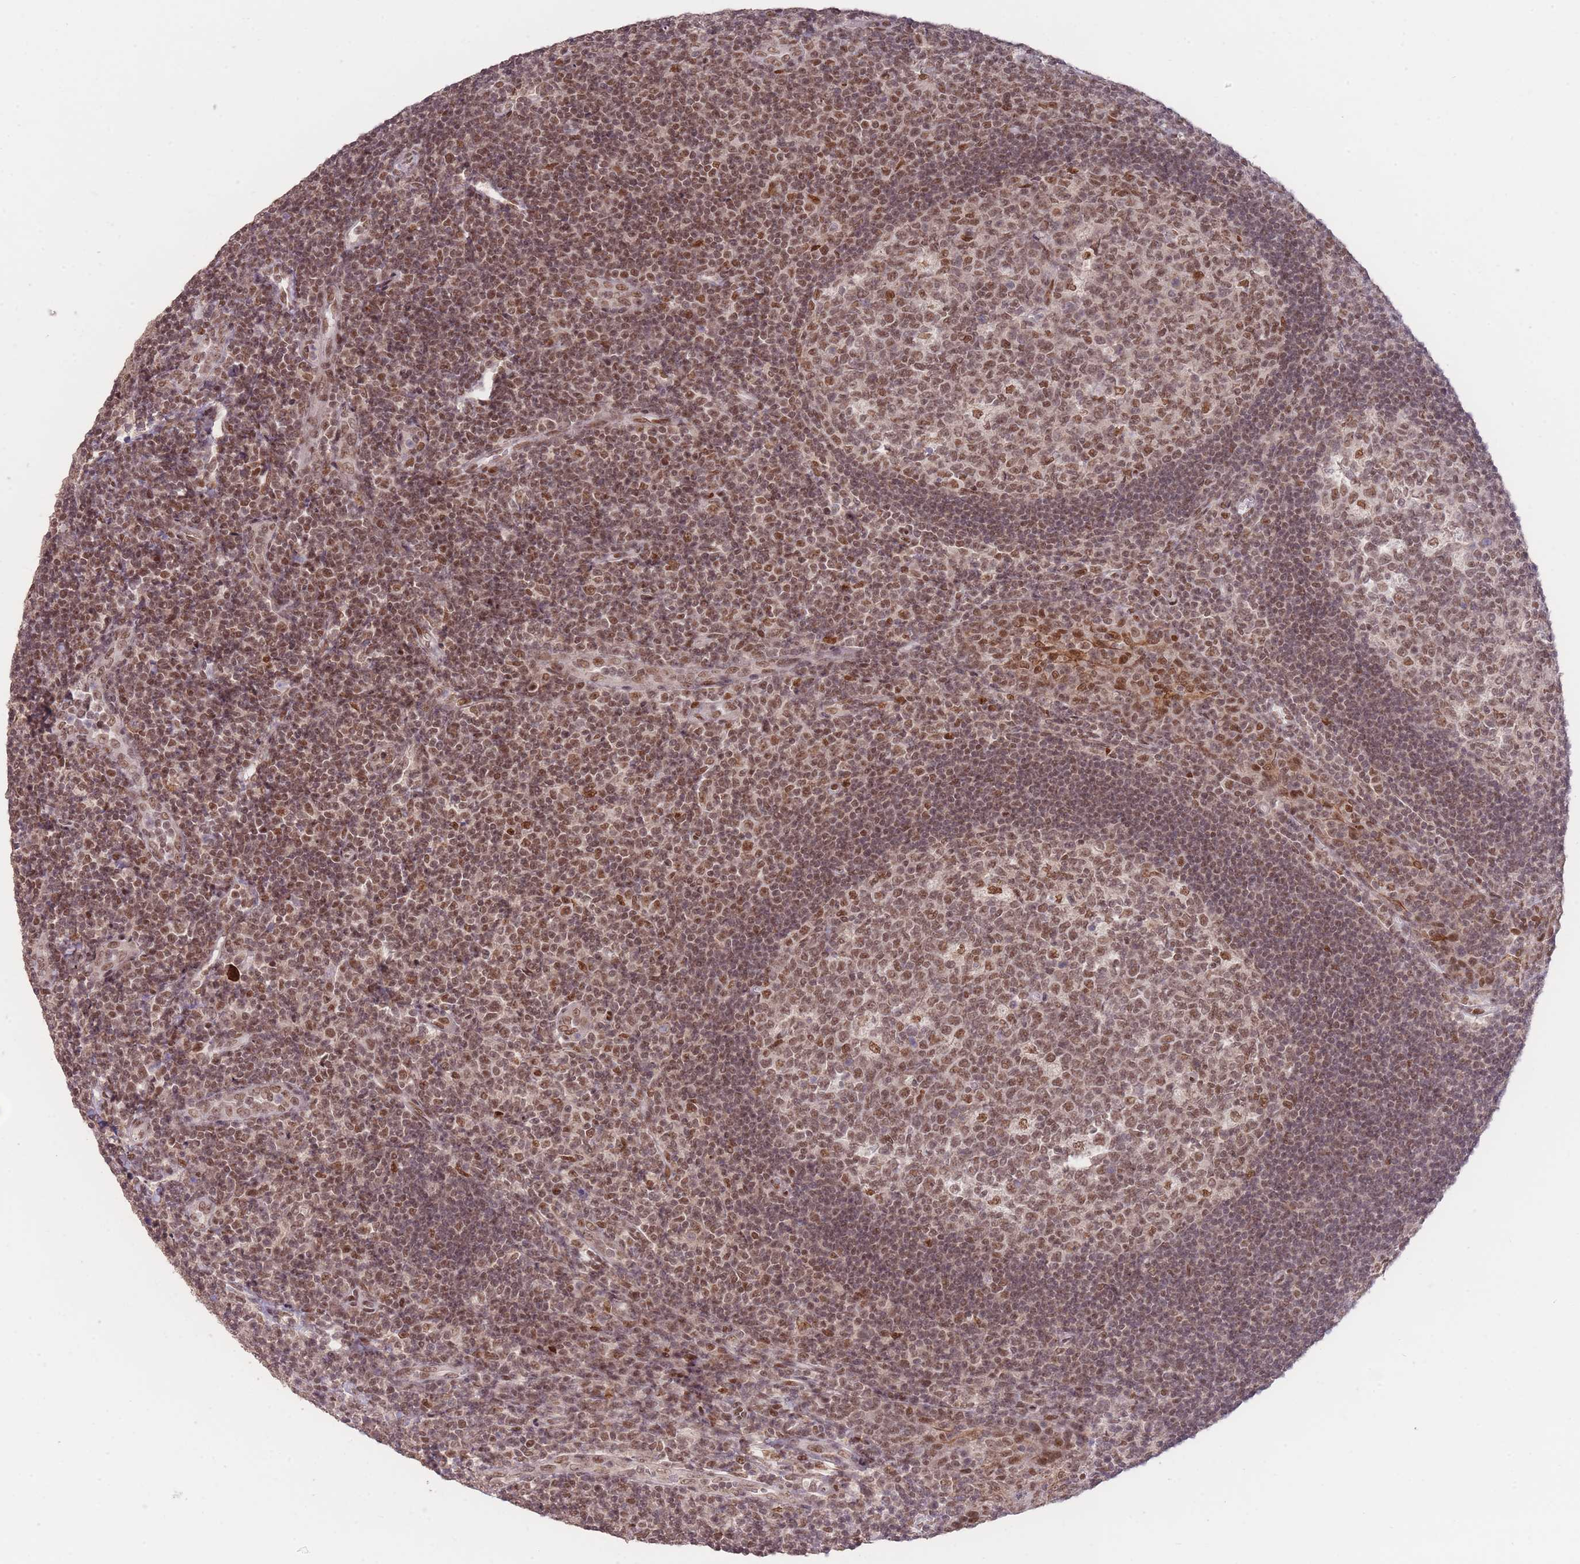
{"staining": {"intensity": "moderate", "quantity": ">75%", "location": "nuclear"}, "tissue": "tonsil", "cell_type": "Germinal center cells", "image_type": "normal", "snomed": [{"axis": "morphology", "description": "Normal tissue, NOS"}, {"axis": "topography", "description": "Tonsil"}], "caption": "IHC of normal tonsil displays medium levels of moderate nuclear positivity in about >75% of germinal center cells. Nuclei are stained in blue.", "gene": "CARD8", "patient": {"sex": "male", "age": 17}}